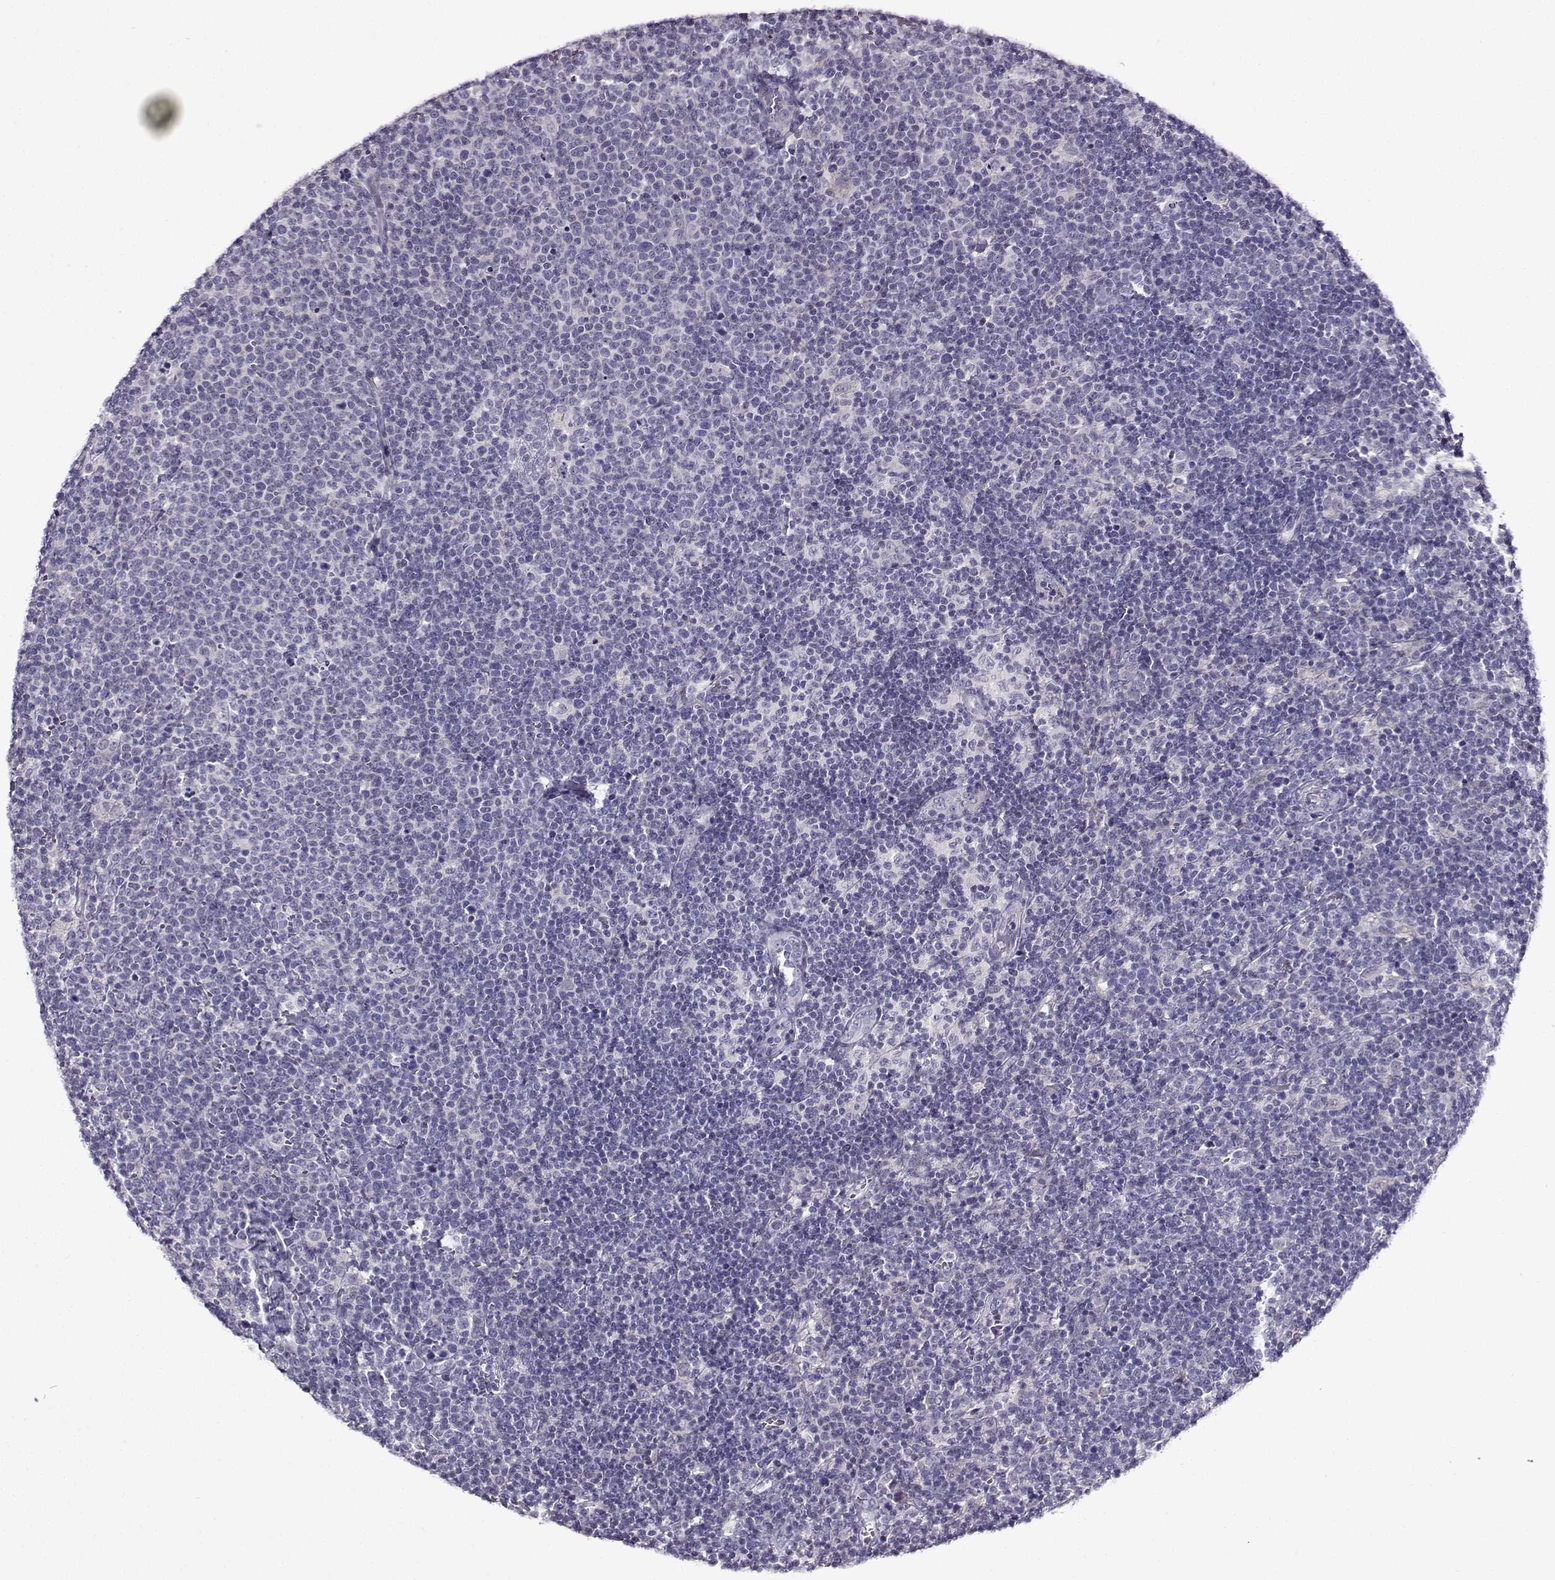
{"staining": {"intensity": "negative", "quantity": "none", "location": "none"}, "tissue": "lymphoma", "cell_type": "Tumor cells", "image_type": "cancer", "snomed": [{"axis": "morphology", "description": "Malignant lymphoma, non-Hodgkin's type, High grade"}, {"axis": "topography", "description": "Lymph node"}], "caption": "High power microscopy photomicrograph of an IHC photomicrograph of lymphoma, revealing no significant positivity in tumor cells. (DAB IHC visualized using brightfield microscopy, high magnification).", "gene": "TMEM266", "patient": {"sex": "male", "age": 61}}